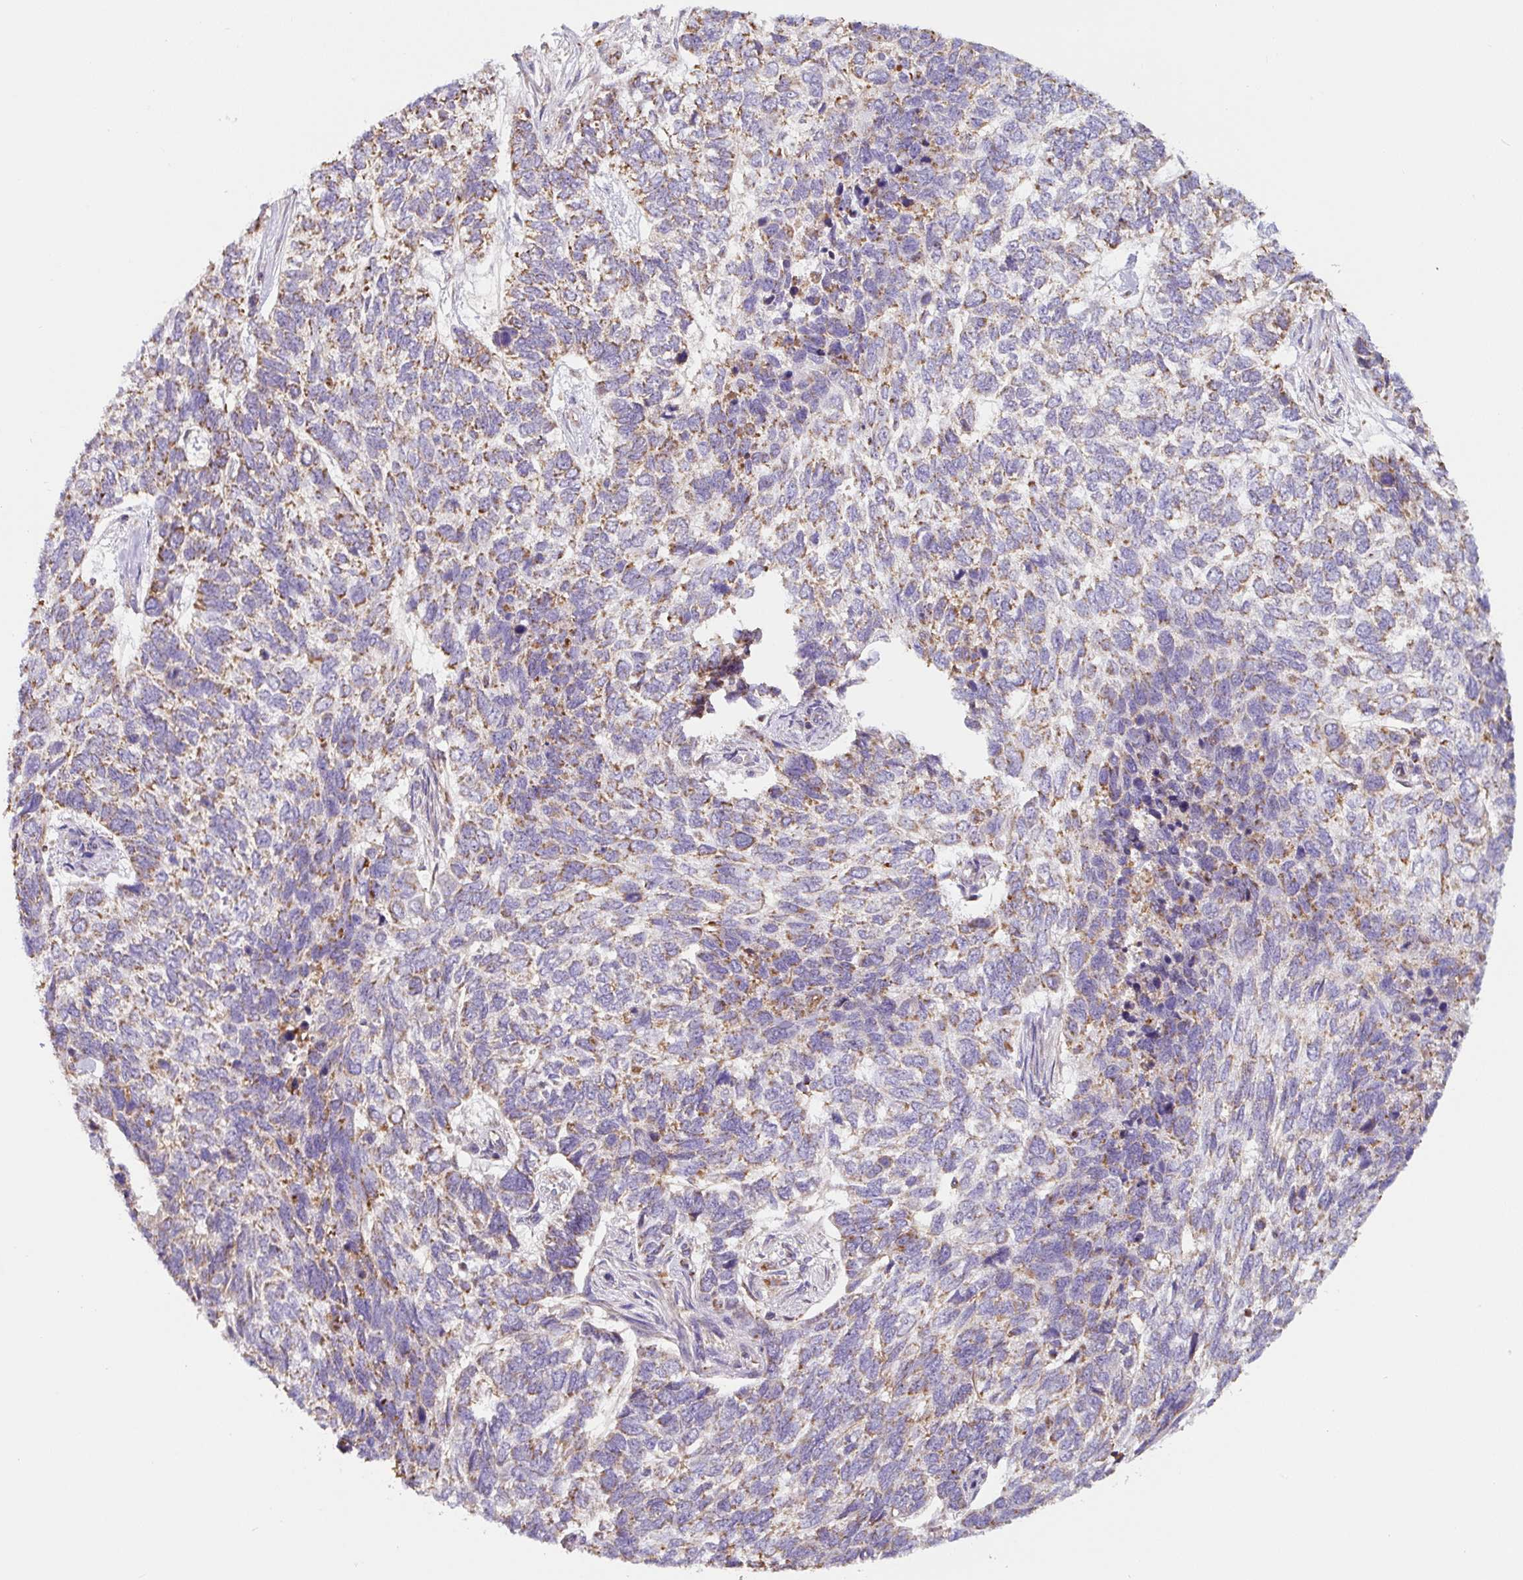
{"staining": {"intensity": "moderate", "quantity": ">75%", "location": "cytoplasmic/membranous"}, "tissue": "skin cancer", "cell_type": "Tumor cells", "image_type": "cancer", "snomed": [{"axis": "morphology", "description": "Basal cell carcinoma"}, {"axis": "topography", "description": "Skin"}], "caption": "Immunohistochemistry (IHC) histopathology image of human skin cancer (basal cell carcinoma) stained for a protein (brown), which shows medium levels of moderate cytoplasmic/membranous positivity in about >75% of tumor cells.", "gene": "MT-CO2", "patient": {"sex": "female", "age": 65}}